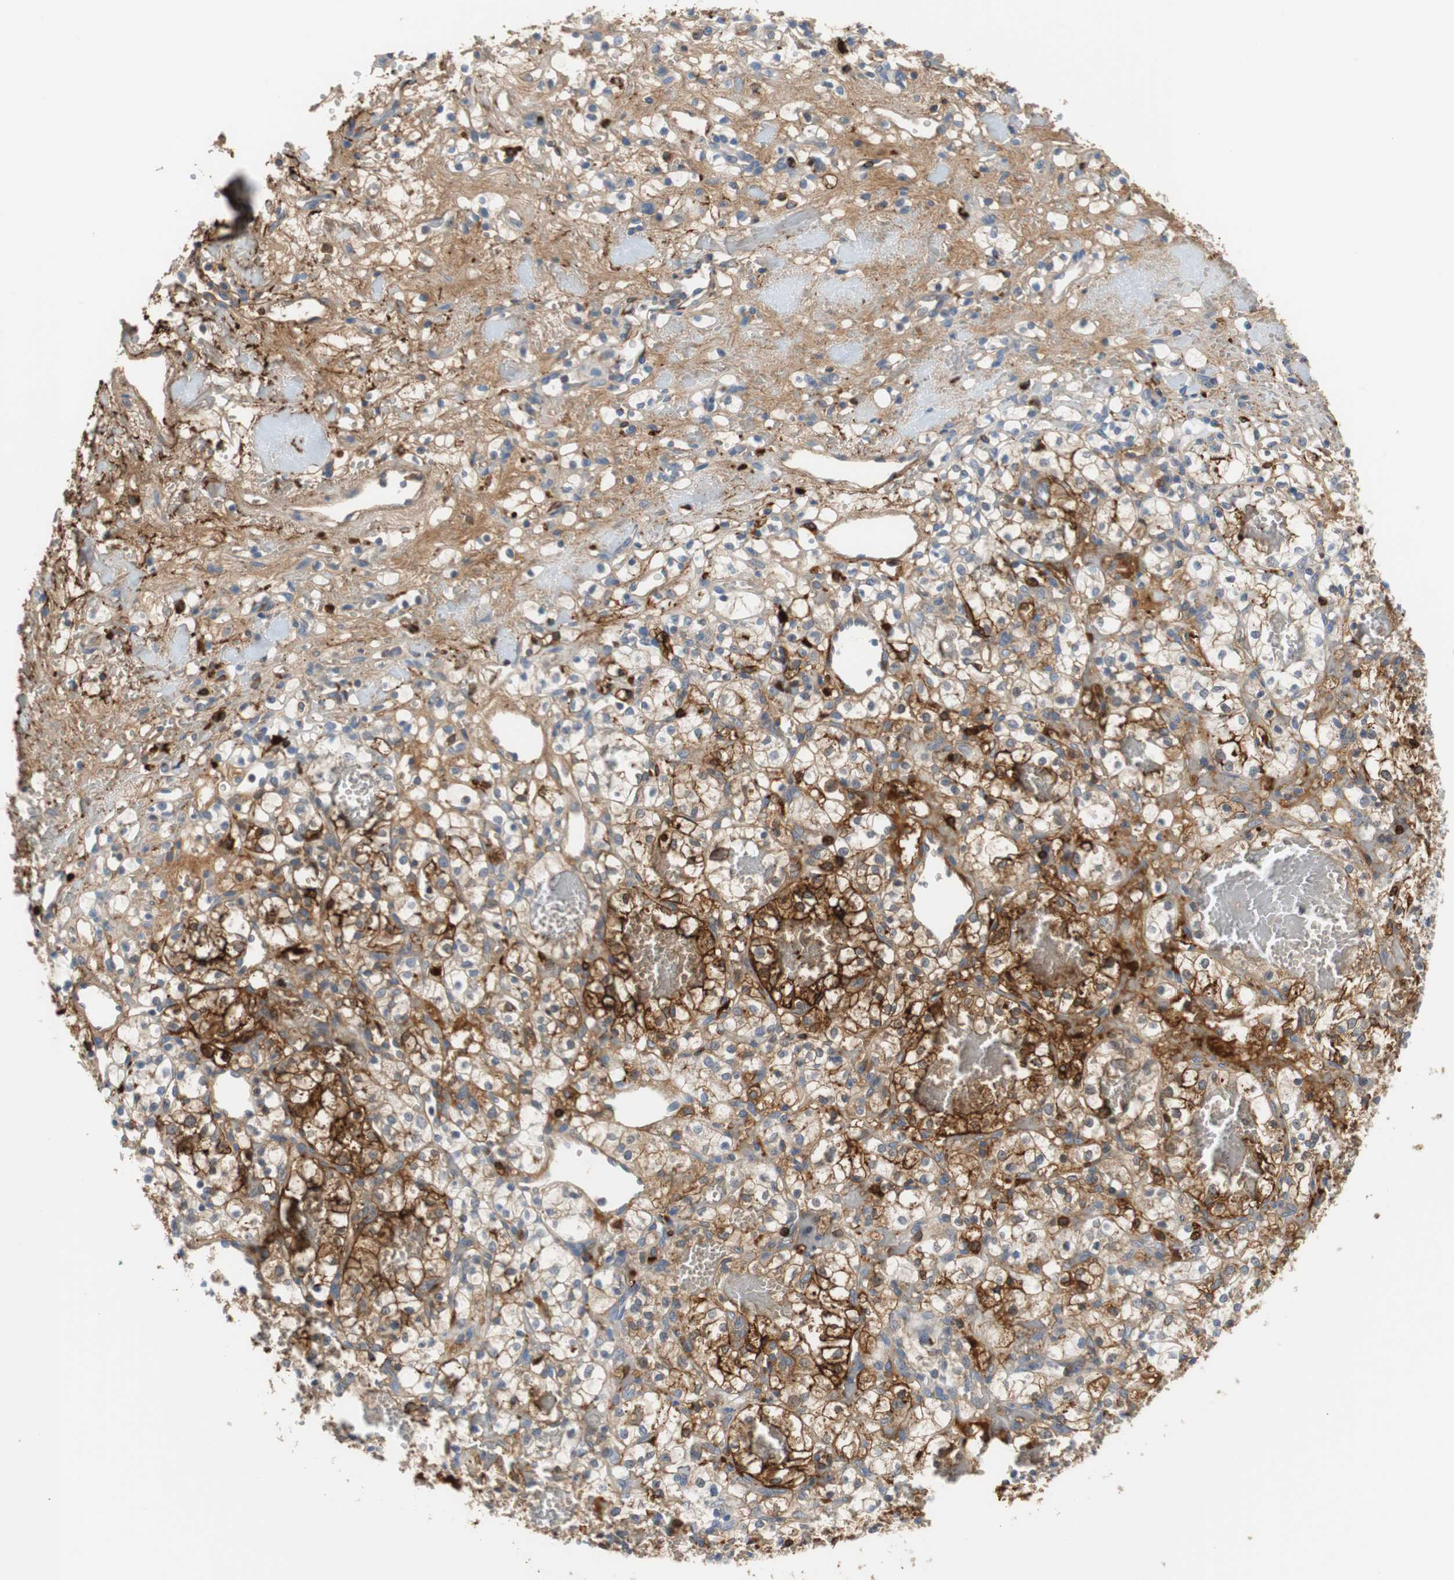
{"staining": {"intensity": "moderate", "quantity": "25%-75%", "location": "cytoplasmic/membranous"}, "tissue": "renal cancer", "cell_type": "Tumor cells", "image_type": "cancer", "snomed": [{"axis": "morphology", "description": "Adenocarcinoma, NOS"}, {"axis": "topography", "description": "Kidney"}], "caption": "A medium amount of moderate cytoplasmic/membranous expression is appreciated in approximately 25%-75% of tumor cells in renal adenocarcinoma tissue.", "gene": "APCS", "patient": {"sex": "female", "age": 60}}